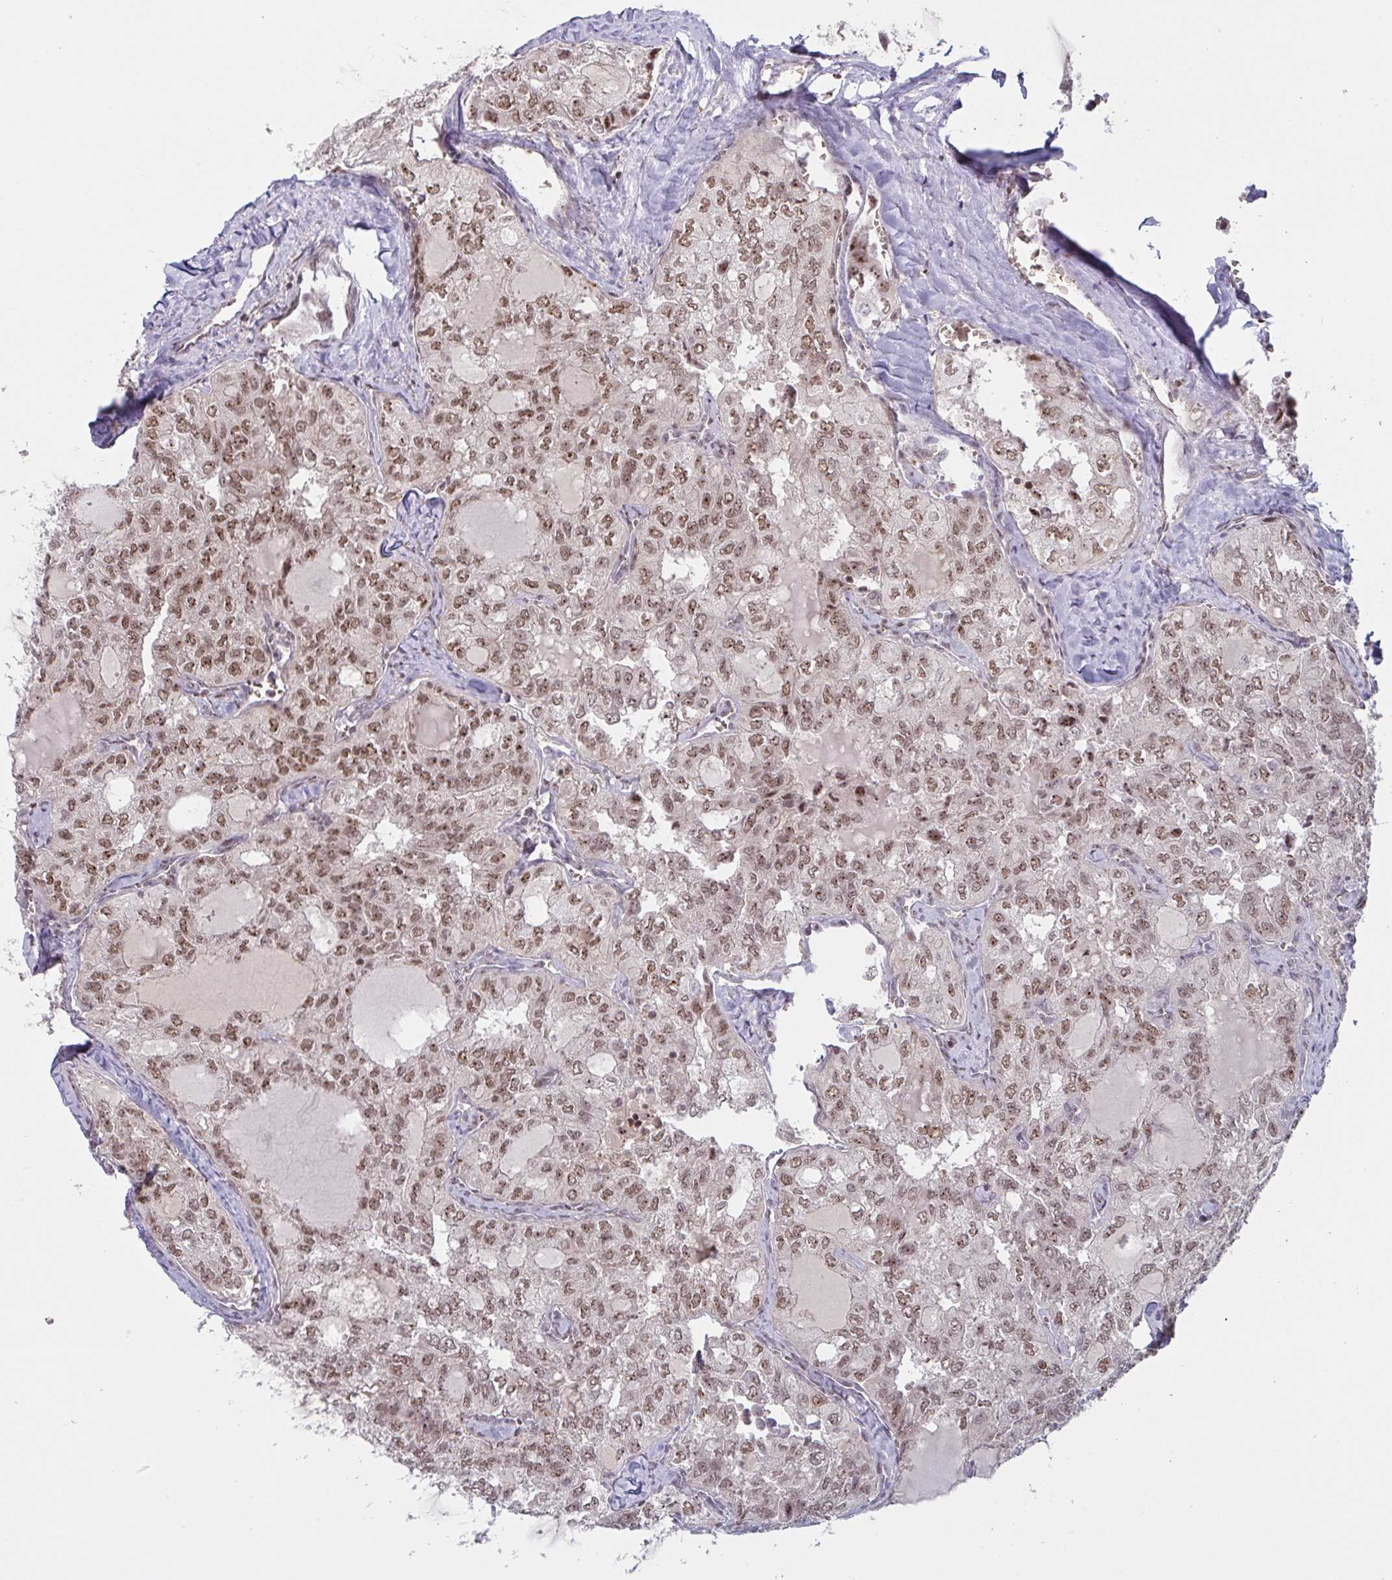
{"staining": {"intensity": "moderate", "quantity": ">75%", "location": "nuclear"}, "tissue": "thyroid cancer", "cell_type": "Tumor cells", "image_type": "cancer", "snomed": [{"axis": "morphology", "description": "Follicular adenoma carcinoma, NOS"}, {"axis": "topography", "description": "Thyroid gland"}], "caption": "Moderate nuclear expression for a protein is identified in about >75% of tumor cells of thyroid cancer (follicular adenoma carcinoma) using immunohistochemistry (IHC).", "gene": "NLRP13", "patient": {"sex": "male", "age": 75}}